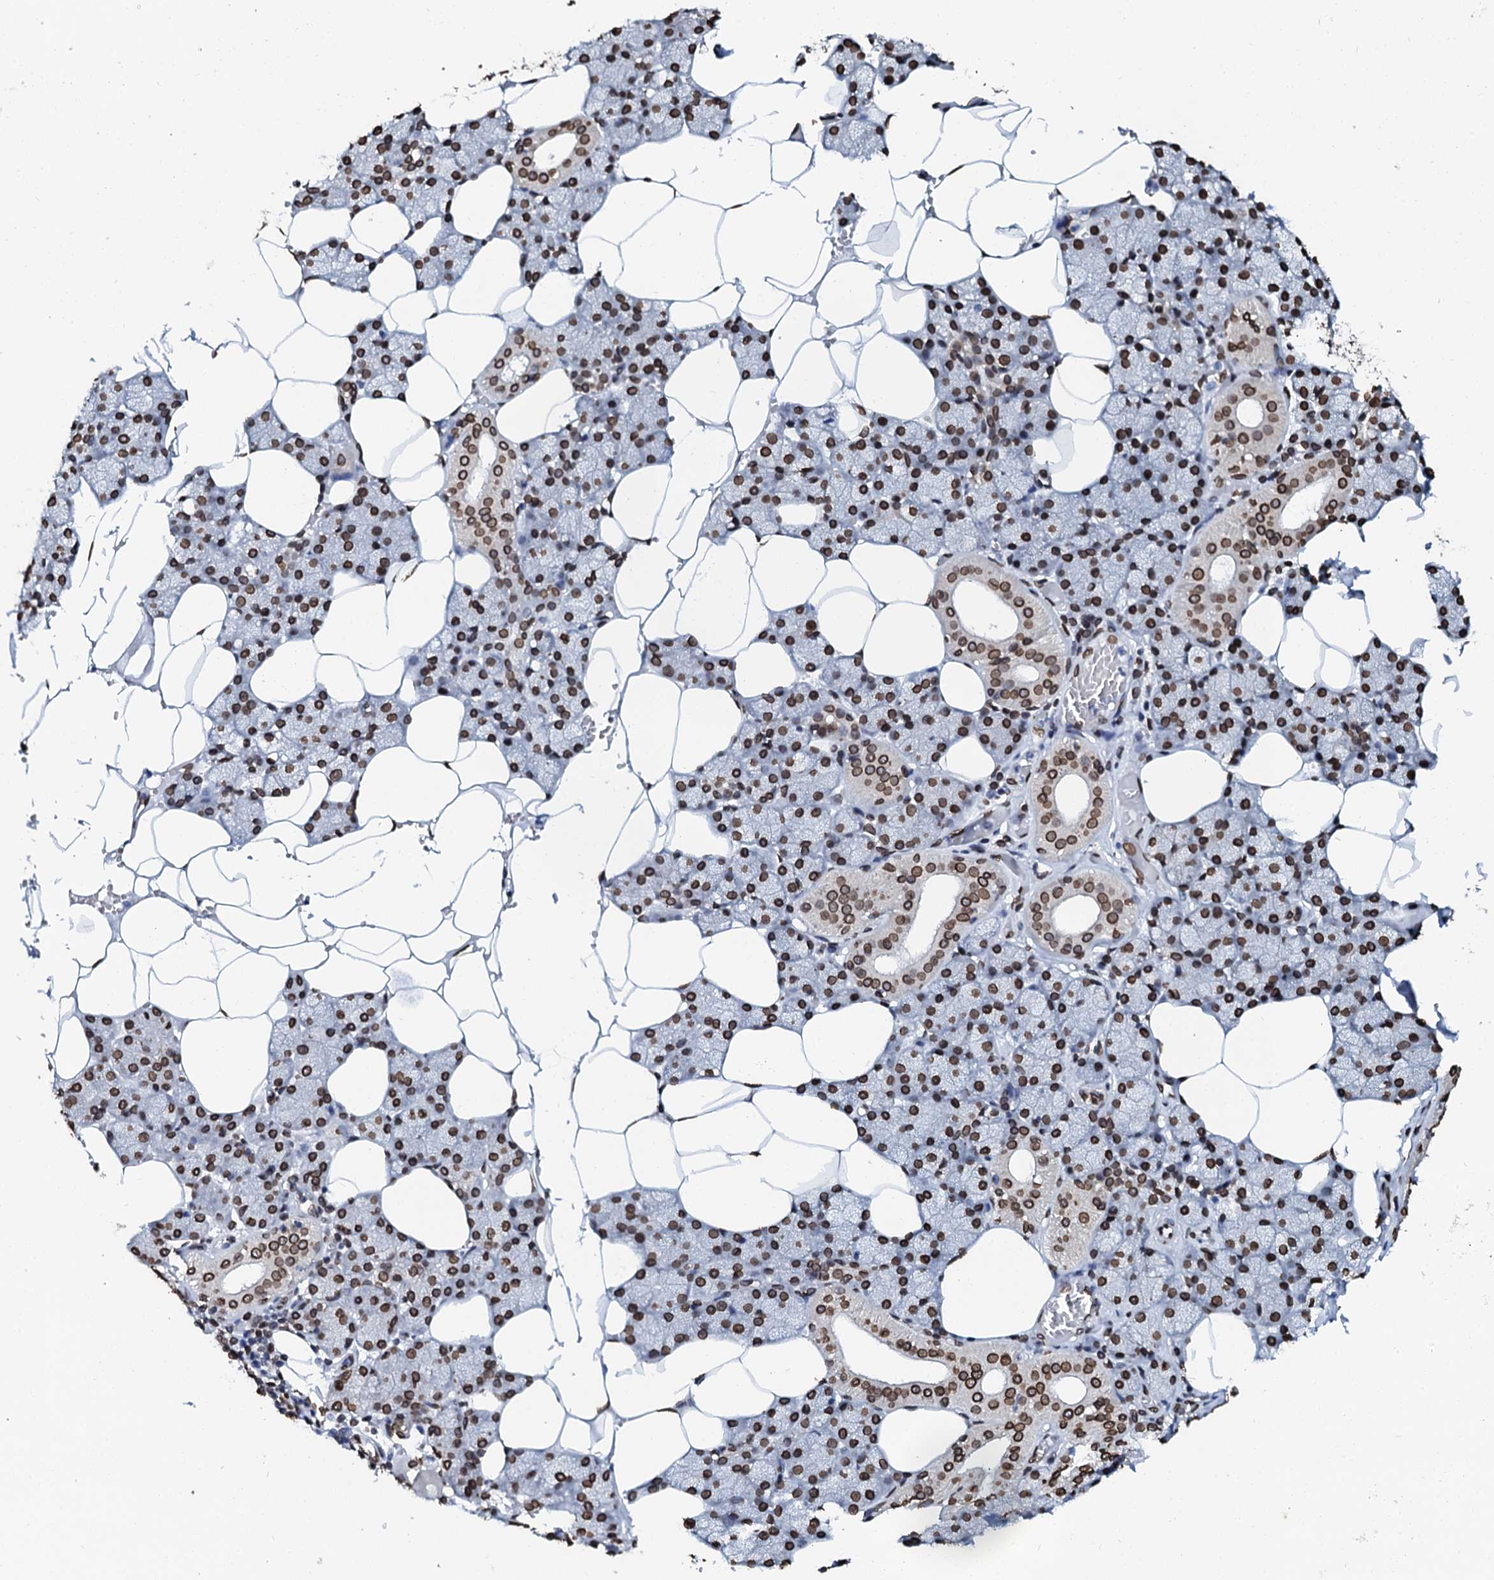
{"staining": {"intensity": "strong", "quantity": ">75%", "location": "nuclear"}, "tissue": "salivary gland", "cell_type": "Glandular cells", "image_type": "normal", "snomed": [{"axis": "morphology", "description": "Normal tissue, NOS"}, {"axis": "topography", "description": "Salivary gland"}], "caption": "Immunohistochemistry of unremarkable human salivary gland demonstrates high levels of strong nuclear positivity in about >75% of glandular cells. (DAB = brown stain, brightfield microscopy at high magnification).", "gene": "KATNAL2", "patient": {"sex": "male", "age": 62}}